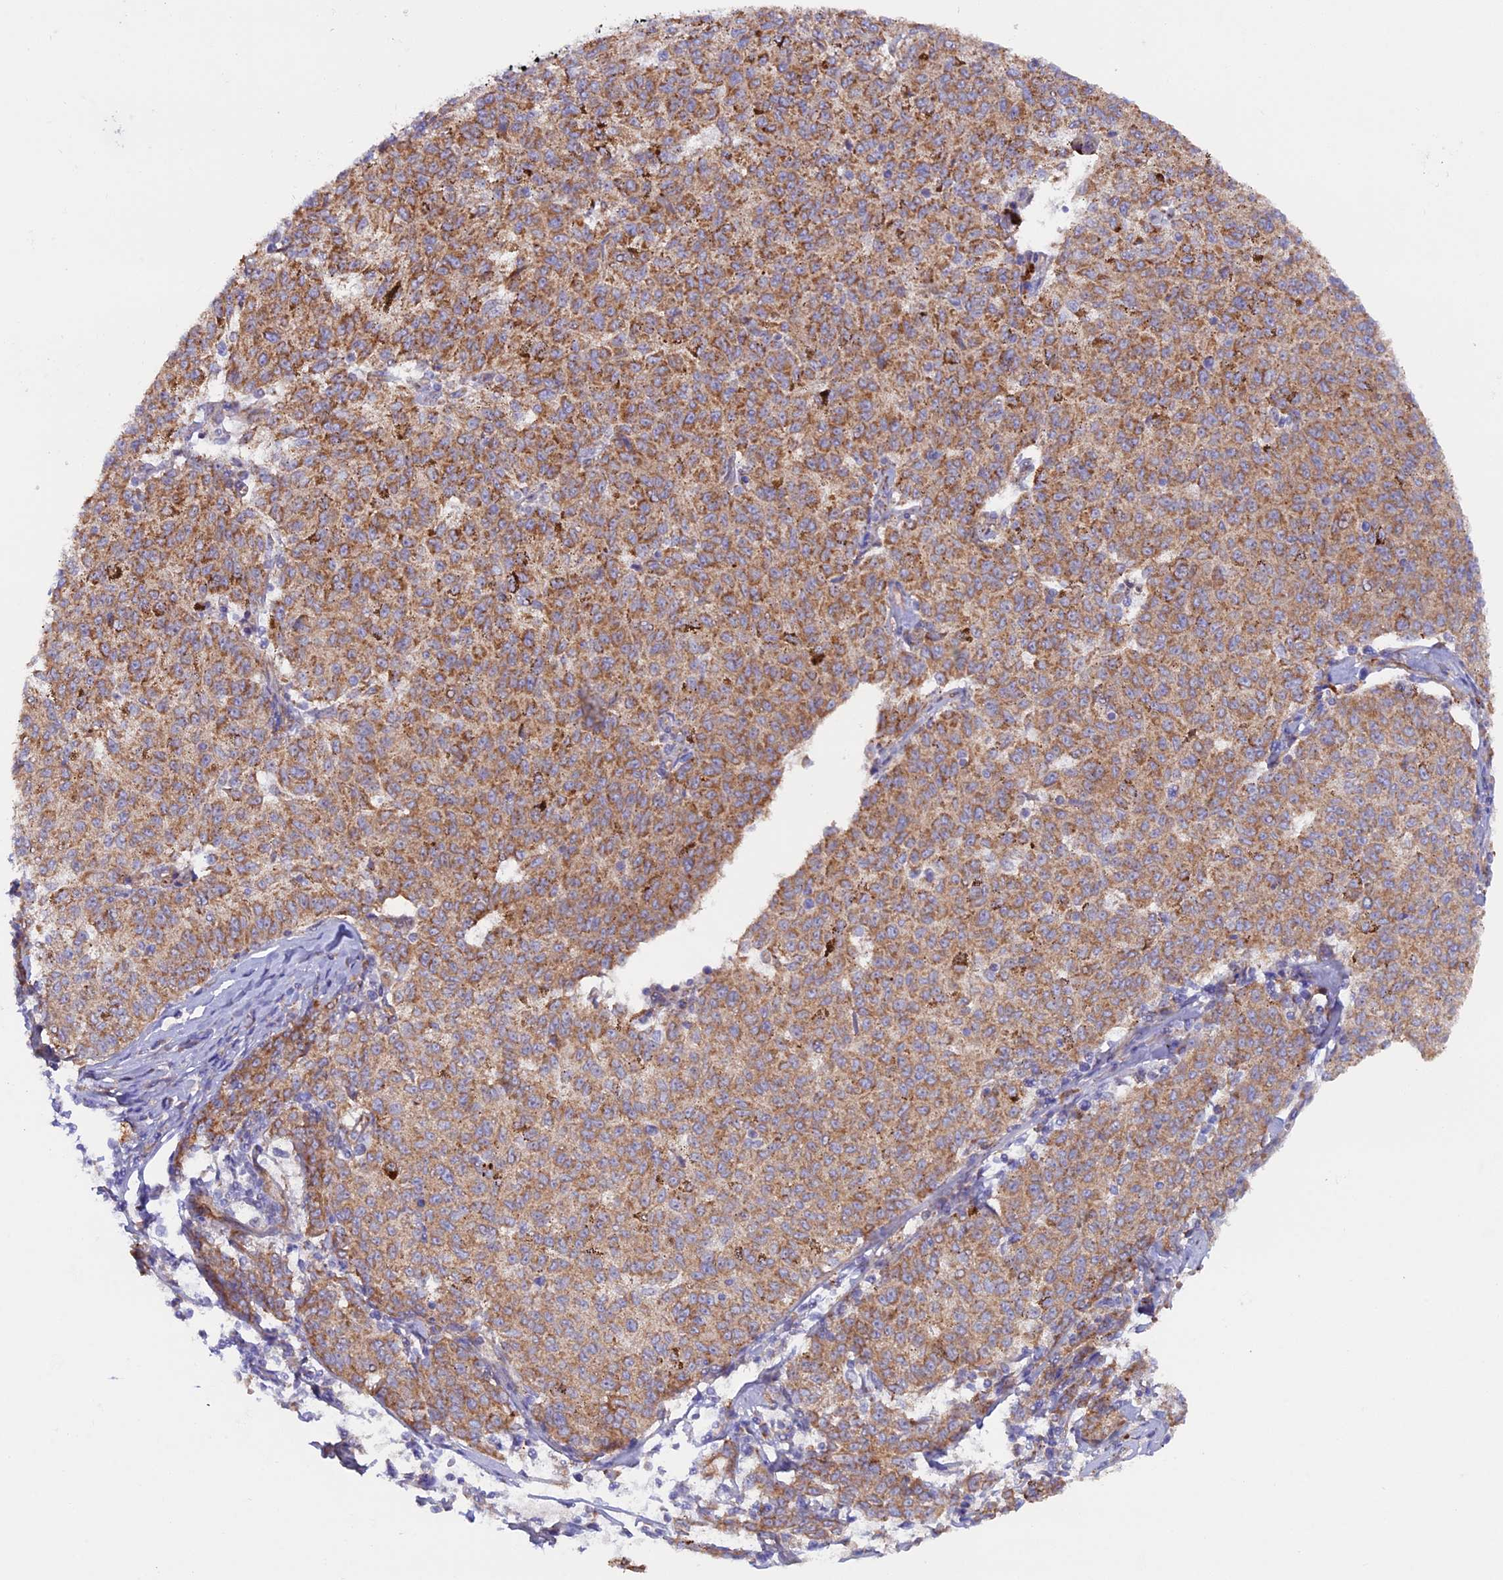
{"staining": {"intensity": "moderate", "quantity": ">75%", "location": "cytoplasmic/membranous"}, "tissue": "melanoma", "cell_type": "Tumor cells", "image_type": "cancer", "snomed": [{"axis": "morphology", "description": "Malignant melanoma, NOS"}, {"axis": "topography", "description": "Skin"}], "caption": "High-power microscopy captured an immunohistochemistry image of malignant melanoma, revealing moderate cytoplasmic/membranous expression in about >75% of tumor cells. (IHC, brightfield microscopy, high magnification).", "gene": "DUS3L", "patient": {"sex": "female", "age": 72}}